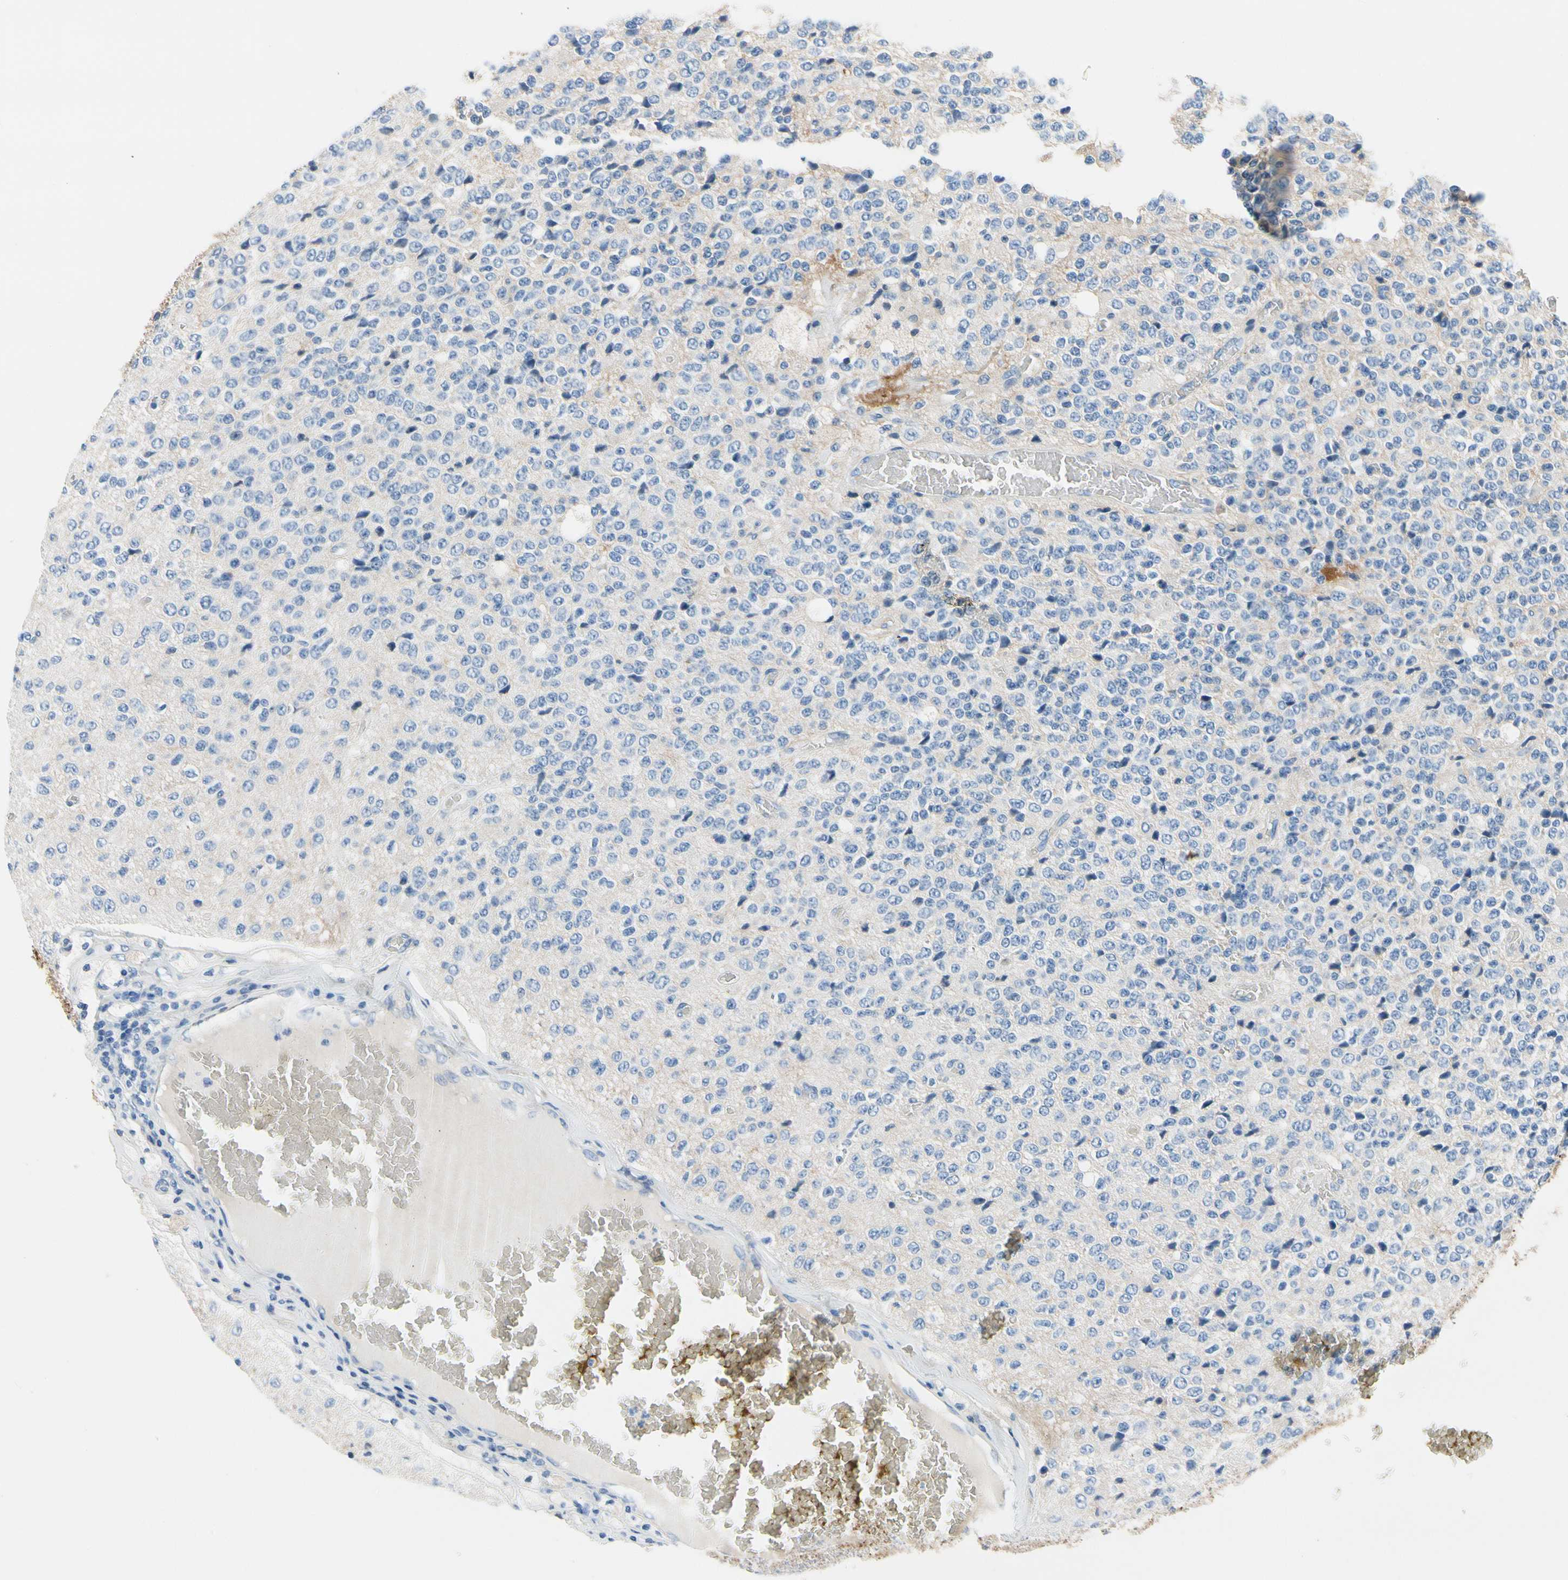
{"staining": {"intensity": "negative", "quantity": "none", "location": "none"}, "tissue": "glioma", "cell_type": "Tumor cells", "image_type": "cancer", "snomed": [{"axis": "morphology", "description": "Glioma, malignant, High grade"}, {"axis": "topography", "description": "pancreas cauda"}], "caption": "High magnification brightfield microscopy of glioma stained with DAB (3,3'-diaminobenzidine) (brown) and counterstained with hematoxylin (blue): tumor cells show no significant positivity.", "gene": "STXBP1", "patient": {"sex": "male", "age": 60}}